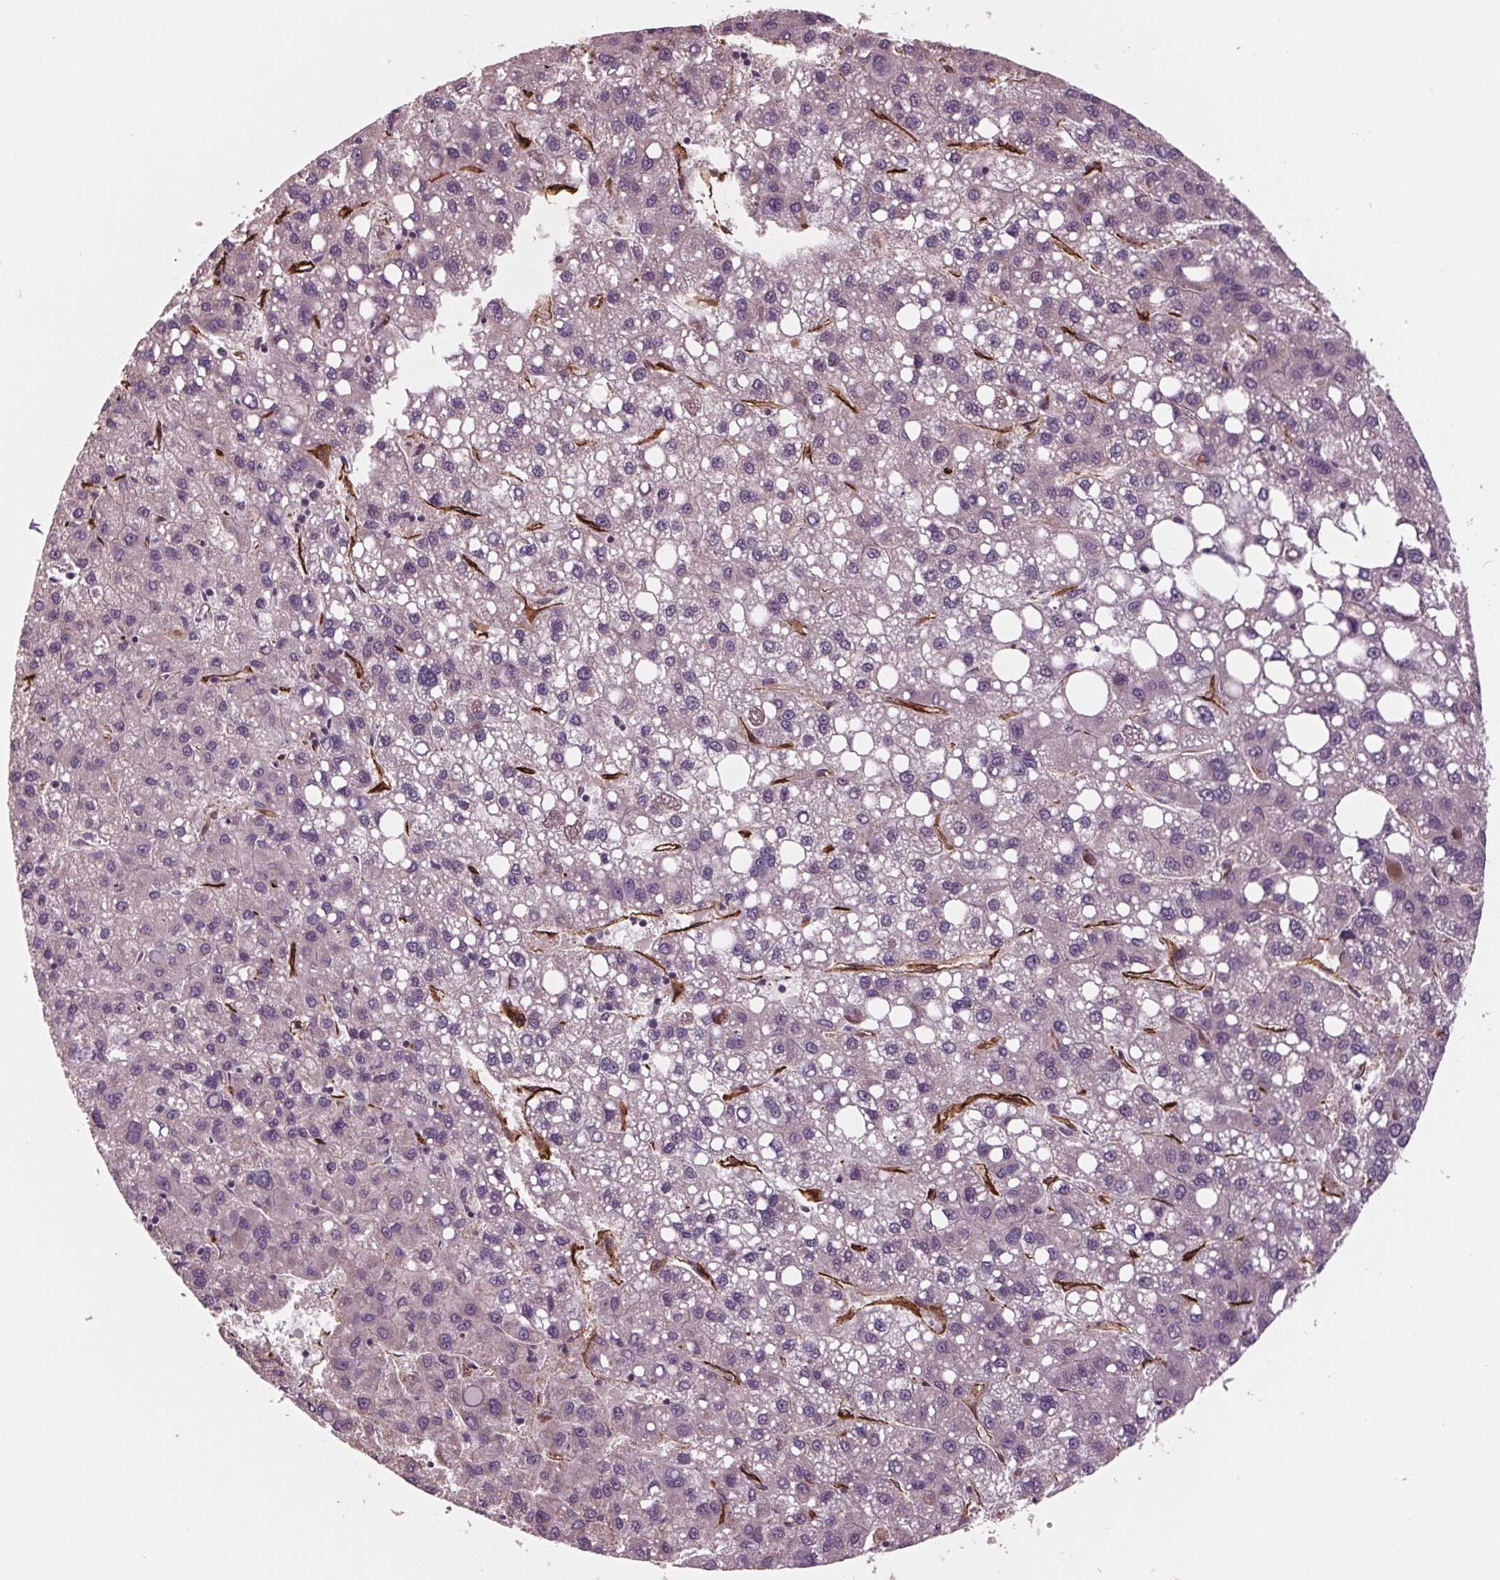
{"staining": {"intensity": "negative", "quantity": "none", "location": "none"}, "tissue": "liver cancer", "cell_type": "Tumor cells", "image_type": "cancer", "snomed": [{"axis": "morphology", "description": "Carcinoma, Hepatocellular, NOS"}, {"axis": "topography", "description": "Liver"}], "caption": "DAB (3,3'-diaminobenzidine) immunohistochemical staining of liver hepatocellular carcinoma demonstrates no significant positivity in tumor cells. (DAB immunohistochemistry visualized using brightfield microscopy, high magnification).", "gene": "MAPK8", "patient": {"sex": "female", "age": 82}}